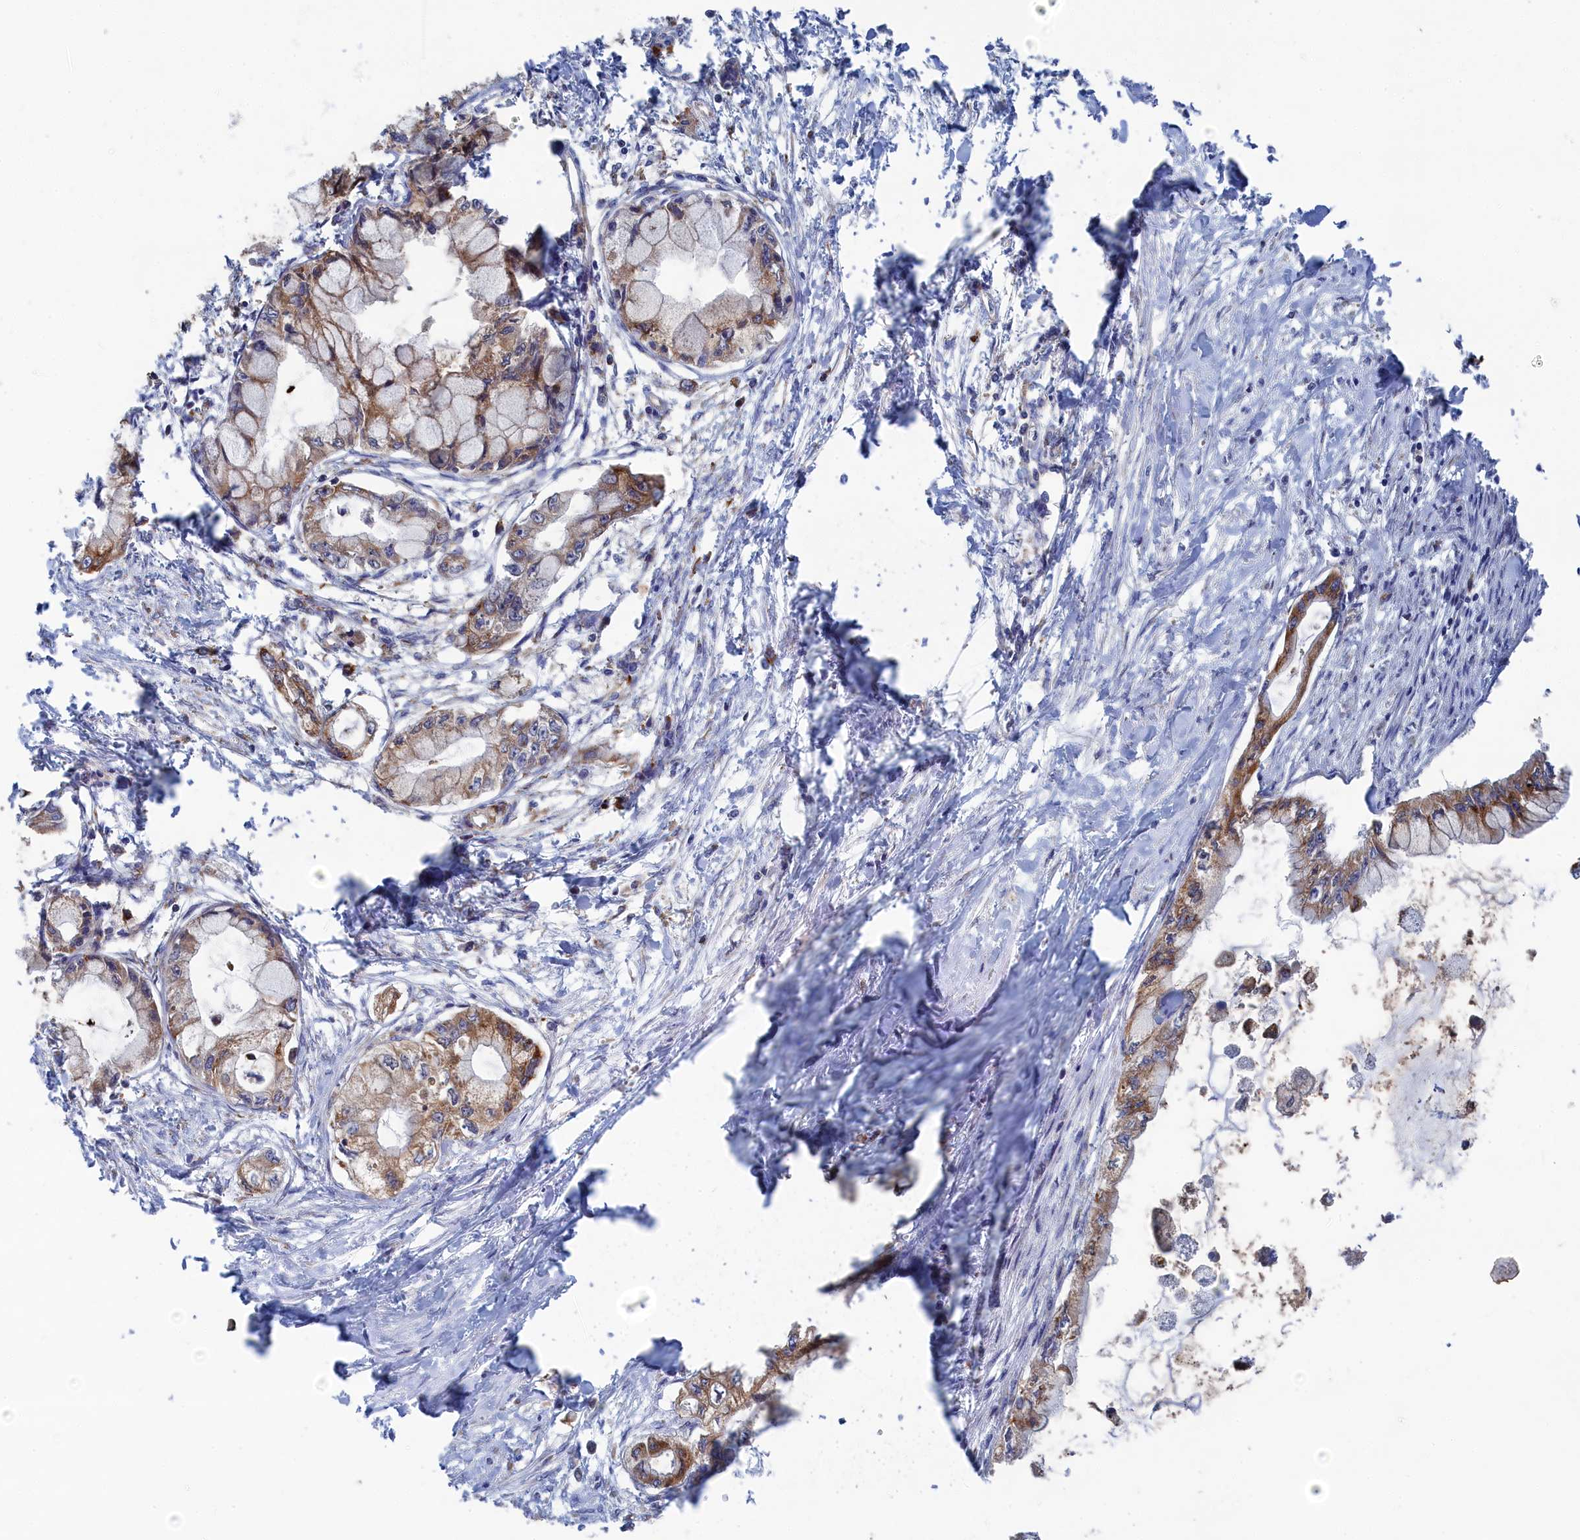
{"staining": {"intensity": "moderate", "quantity": "25%-75%", "location": "cytoplasmic/membranous"}, "tissue": "pancreatic cancer", "cell_type": "Tumor cells", "image_type": "cancer", "snomed": [{"axis": "morphology", "description": "Adenocarcinoma, NOS"}, {"axis": "topography", "description": "Pancreas"}], "caption": "Brown immunohistochemical staining in human pancreatic cancer demonstrates moderate cytoplasmic/membranous expression in about 25%-75% of tumor cells. The protein is shown in brown color, while the nuclei are stained blue.", "gene": "BPIFB6", "patient": {"sex": "male", "age": 48}}